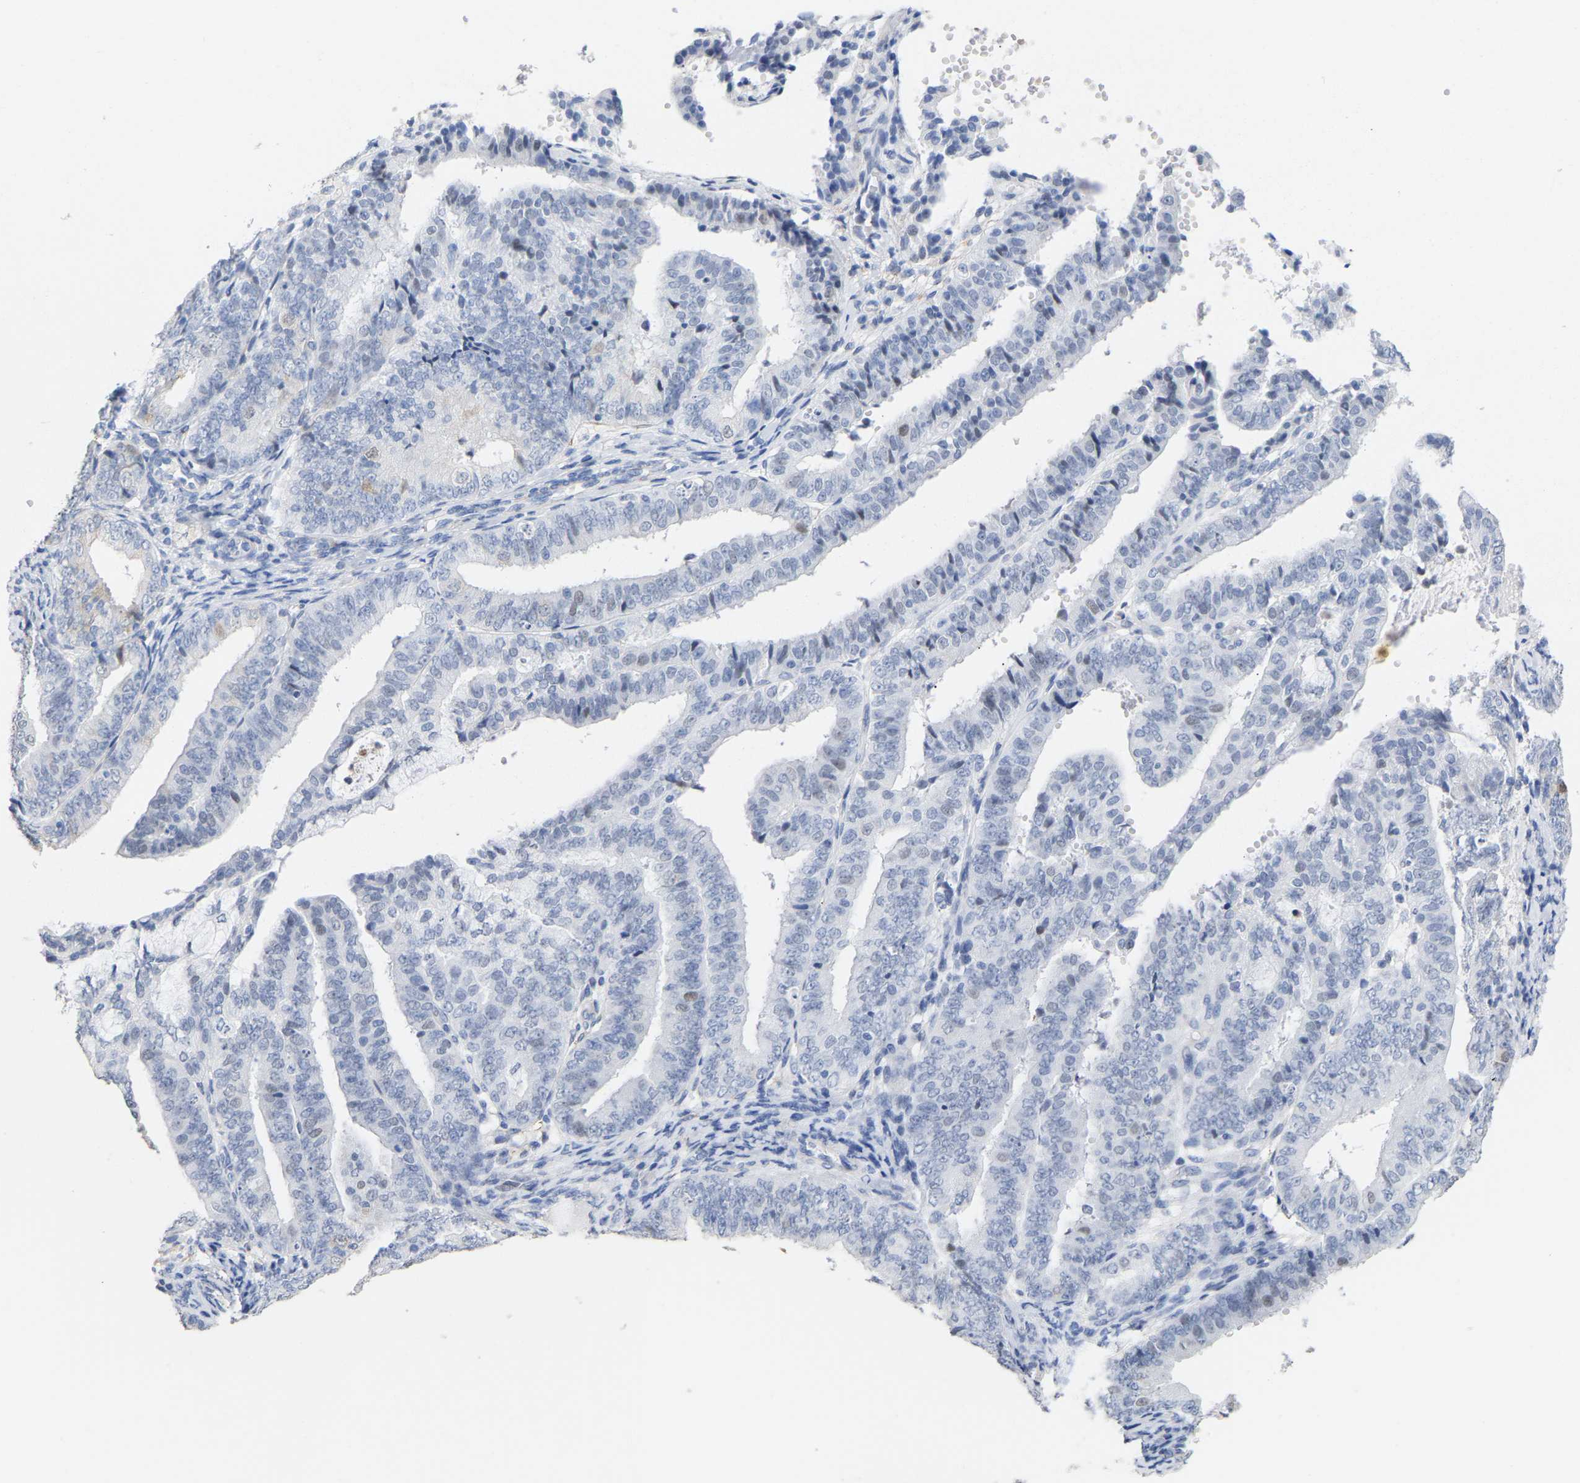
{"staining": {"intensity": "negative", "quantity": "none", "location": "none"}, "tissue": "endometrial cancer", "cell_type": "Tumor cells", "image_type": "cancer", "snomed": [{"axis": "morphology", "description": "Adenocarcinoma, NOS"}, {"axis": "topography", "description": "Endometrium"}], "caption": "This is an immunohistochemistry photomicrograph of endometrial adenocarcinoma. There is no expression in tumor cells.", "gene": "AMPH", "patient": {"sex": "female", "age": 63}}